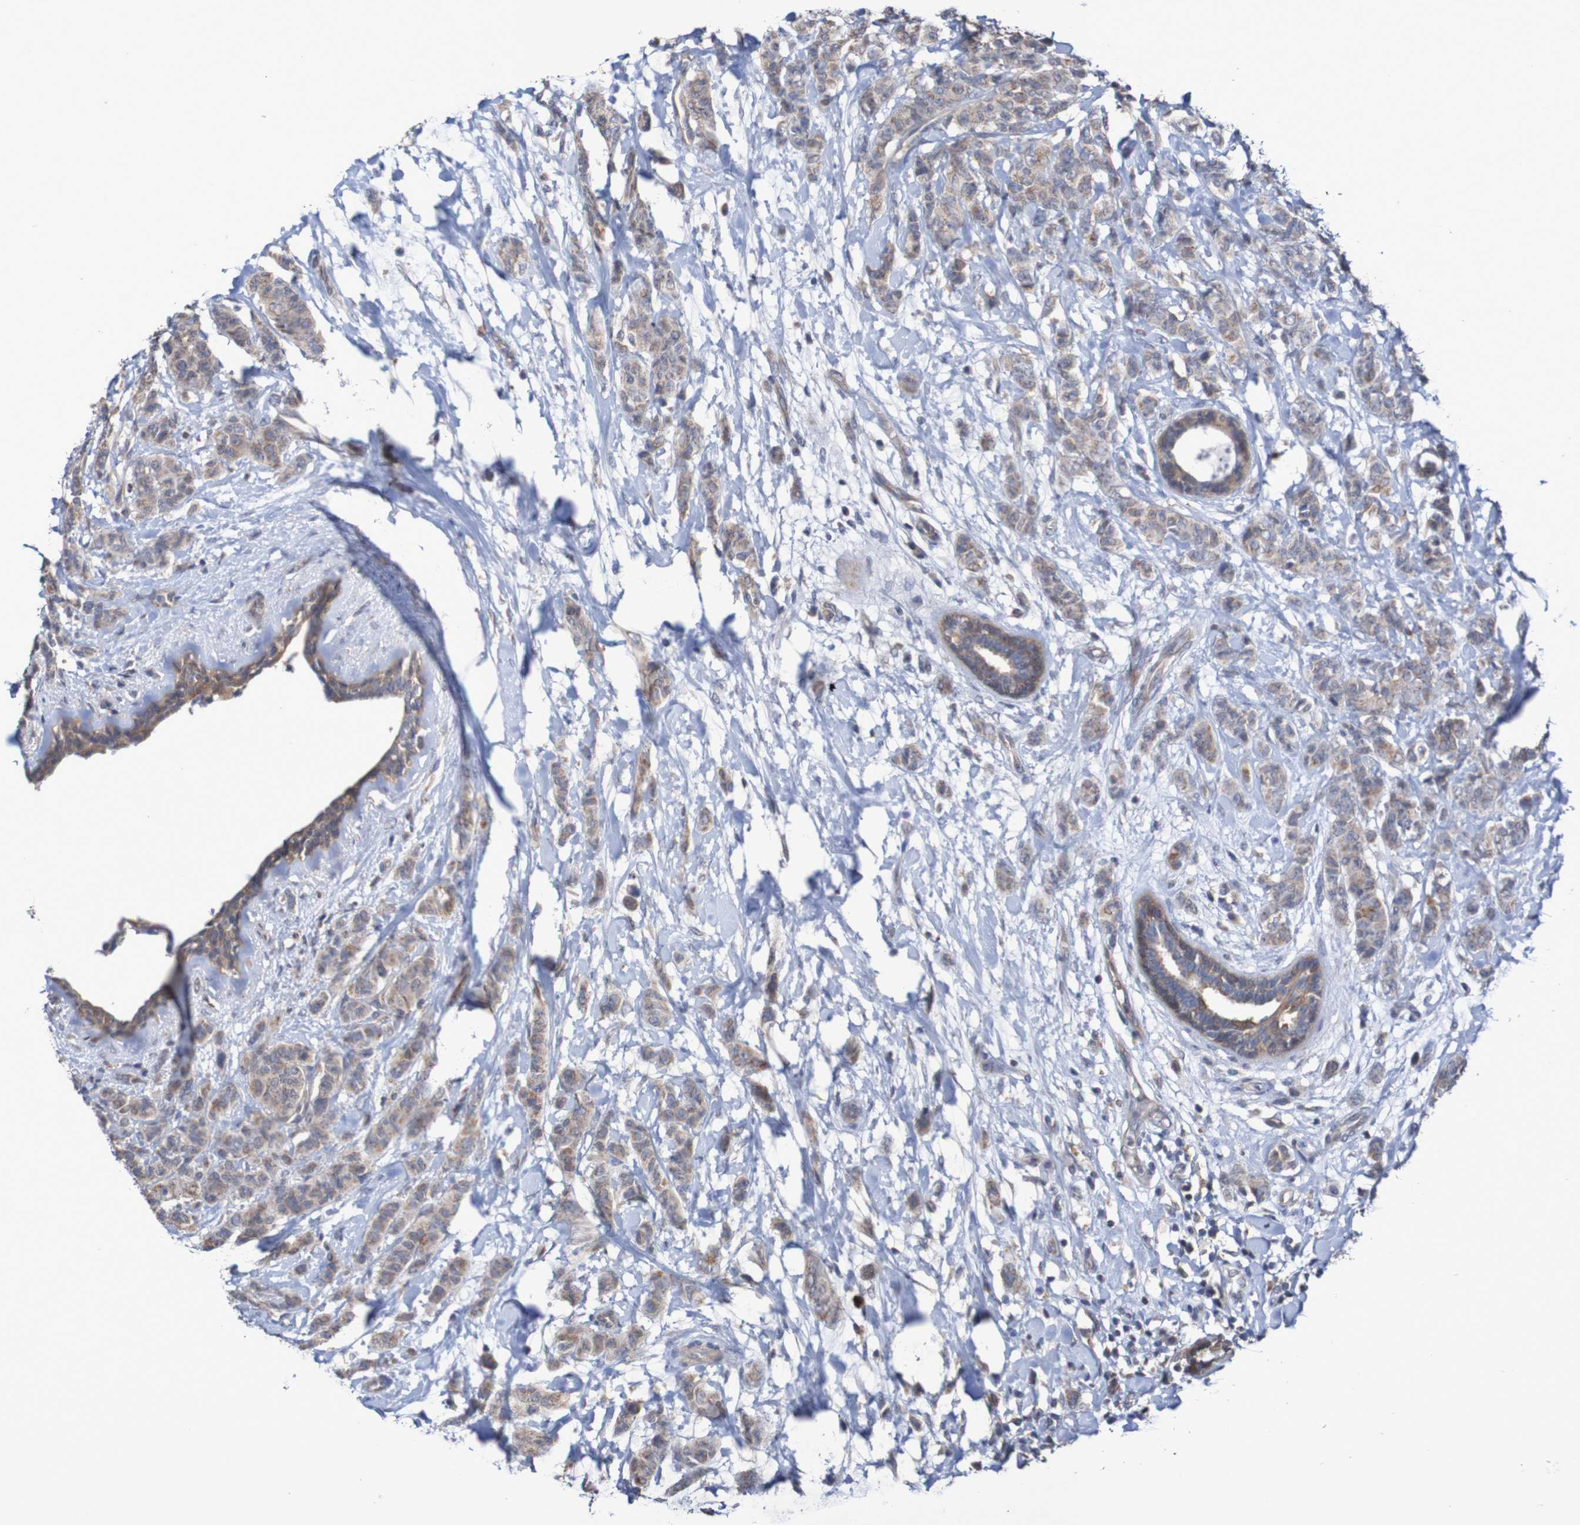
{"staining": {"intensity": "moderate", "quantity": "25%-75%", "location": "cytoplasmic/membranous"}, "tissue": "breast cancer", "cell_type": "Tumor cells", "image_type": "cancer", "snomed": [{"axis": "morphology", "description": "Normal tissue, NOS"}, {"axis": "morphology", "description": "Duct carcinoma"}, {"axis": "topography", "description": "Breast"}], "caption": "A histopathology image of breast cancer (intraductal carcinoma) stained for a protein demonstrates moderate cytoplasmic/membranous brown staining in tumor cells.", "gene": "C3orf18", "patient": {"sex": "female", "age": 40}}